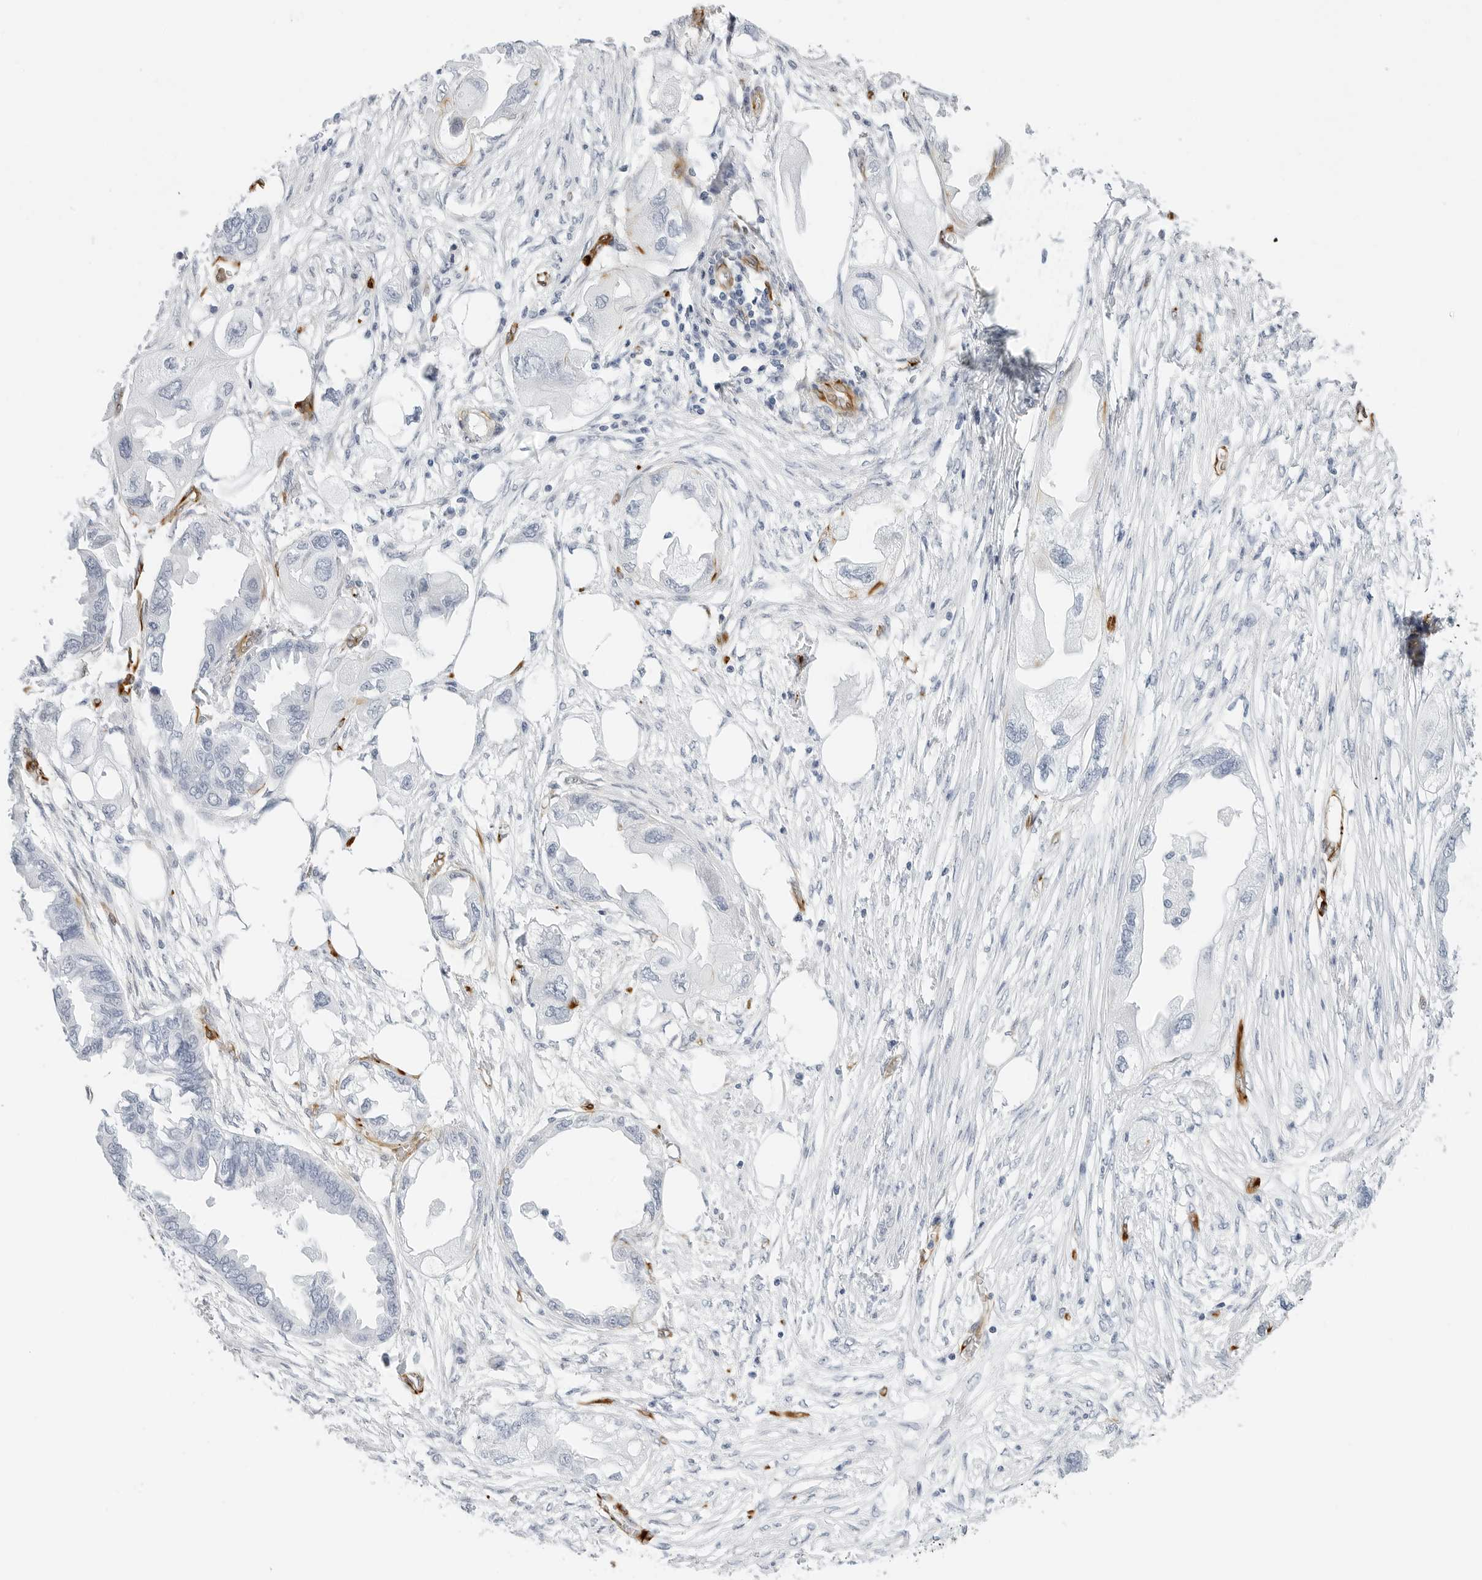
{"staining": {"intensity": "negative", "quantity": "none", "location": "none"}, "tissue": "endometrial cancer", "cell_type": "Tumor cells", "image_type": "cancer", "snomed": [{"axis": "morphology", "description": "Adenocarcinoma, NOS"}, {"axis": "morphology", "description": "Adenocarcinoma, metastatic, NOS"}, {"axis": "topography", "description": "Adipose tissue"}, {"axis": "topography", "description": "Endometrium"}], "caption": "Immunohistochemistry image of neoplastic tissue: human metastatic adenocarcinoma (endometrial) stained with DAB exhibits no significant protein positivity in tumor cells. Brightfield microscopy of immunohistochemistry stained with DAB (brown) and hematoxylin (blue), captured at high magnification.", "gene": "NES", "patient": {"sex": "female", "age": 67}}